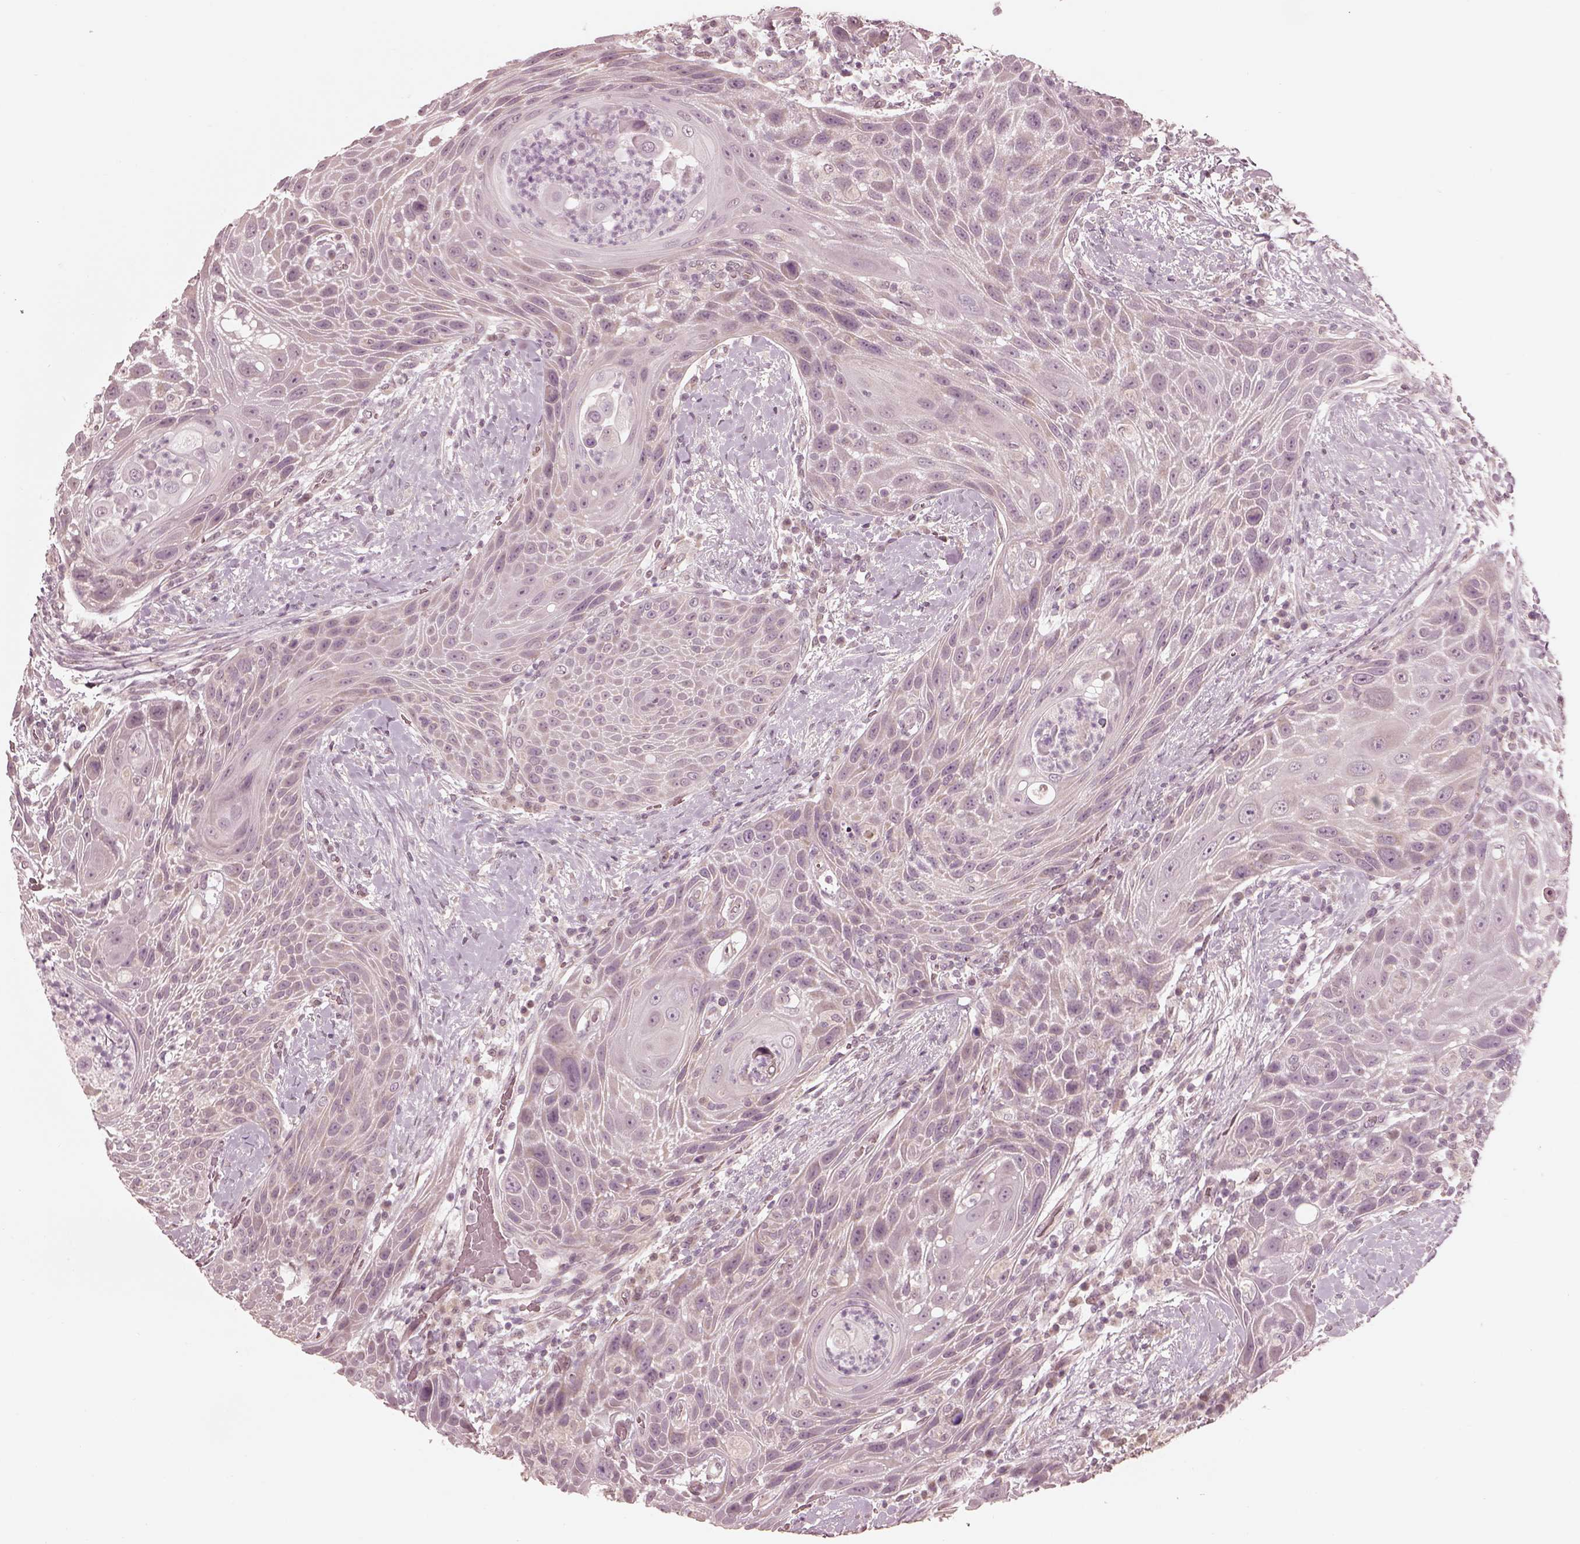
{"staining": {"intensity": "weak", "quantity": "<25%", "location": "cytoplasmic/membranous"}, "tissue": "head and neck cancer", "cell_type": "Tumor cells", "image_type": "cancer", "snomed": [{"axis": "morphology", "description": "Squamous cell carcinoma, NOS"}, {"axis": "topography", "description": "Head-Neck"}], "caption": "Squamous cell carcinoma (head and neck) stained for a protein using immunohistochemistry (IHC) exhibits no staining tumor cells.", "gene": "IQCB1", "patient": {"sex": "male", "age": 69}}